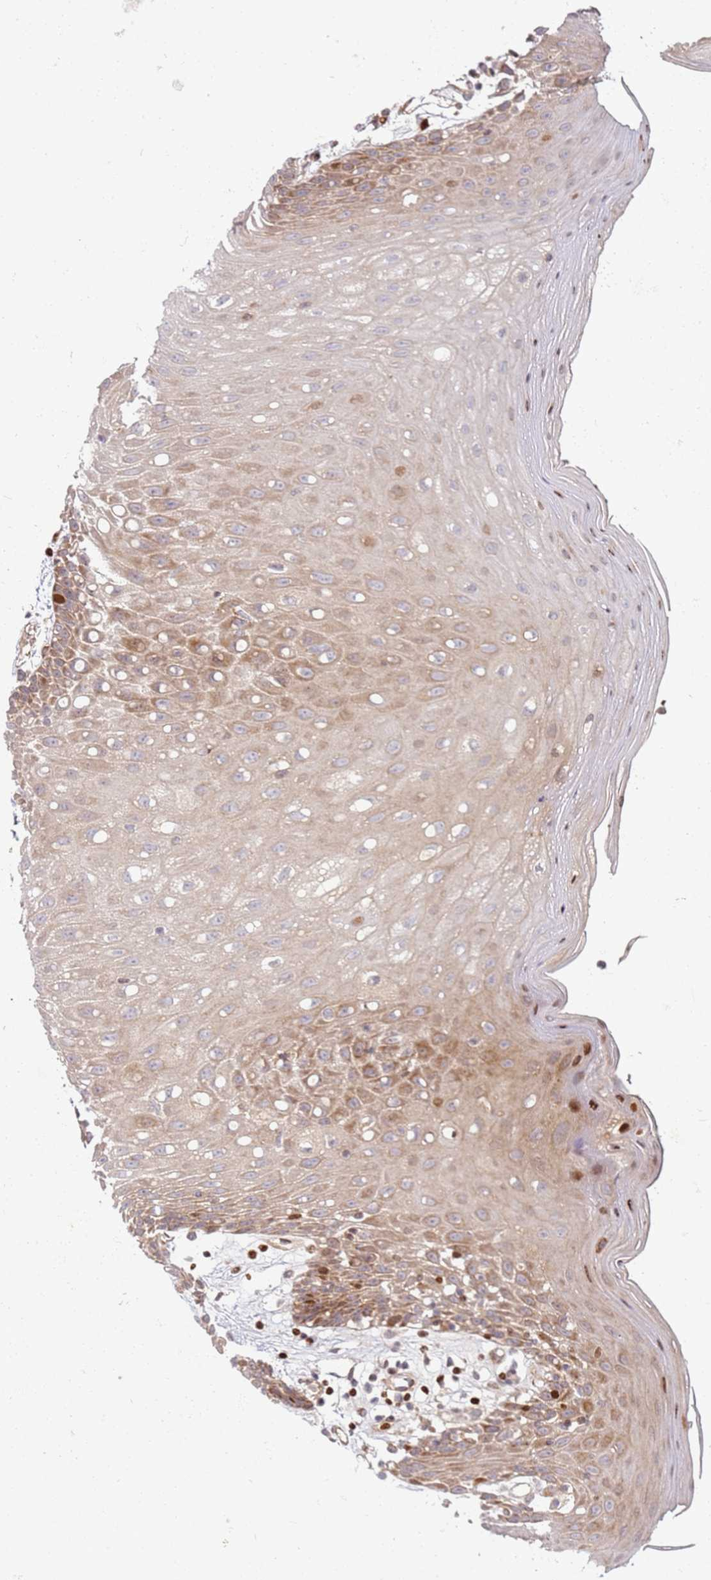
{"staining": {"intensity": "strong", "quantity": "25%-75%", "location": "cytoplasmic/membranous,nuclear"}, "tissue": "oral mucosa", "cell_type": "Squamous epithelial cells", "image_type": "normal", "snomed": [{"axis": "morphology", "description": "Normal tissue, NOS"}, {"axis": "topography", "description": "Oral tissue"}, {"axis": "topography", "description": "Tounge, NOS"}], "caption": "Protein staining displays strong cytoplasmic/membranous,nuclear staining in about 25%-75% of squamous epithelial cells in benign oral mucosa.", "gene": "TMEM233", "patient": {"sex": "female", "age": 59}}